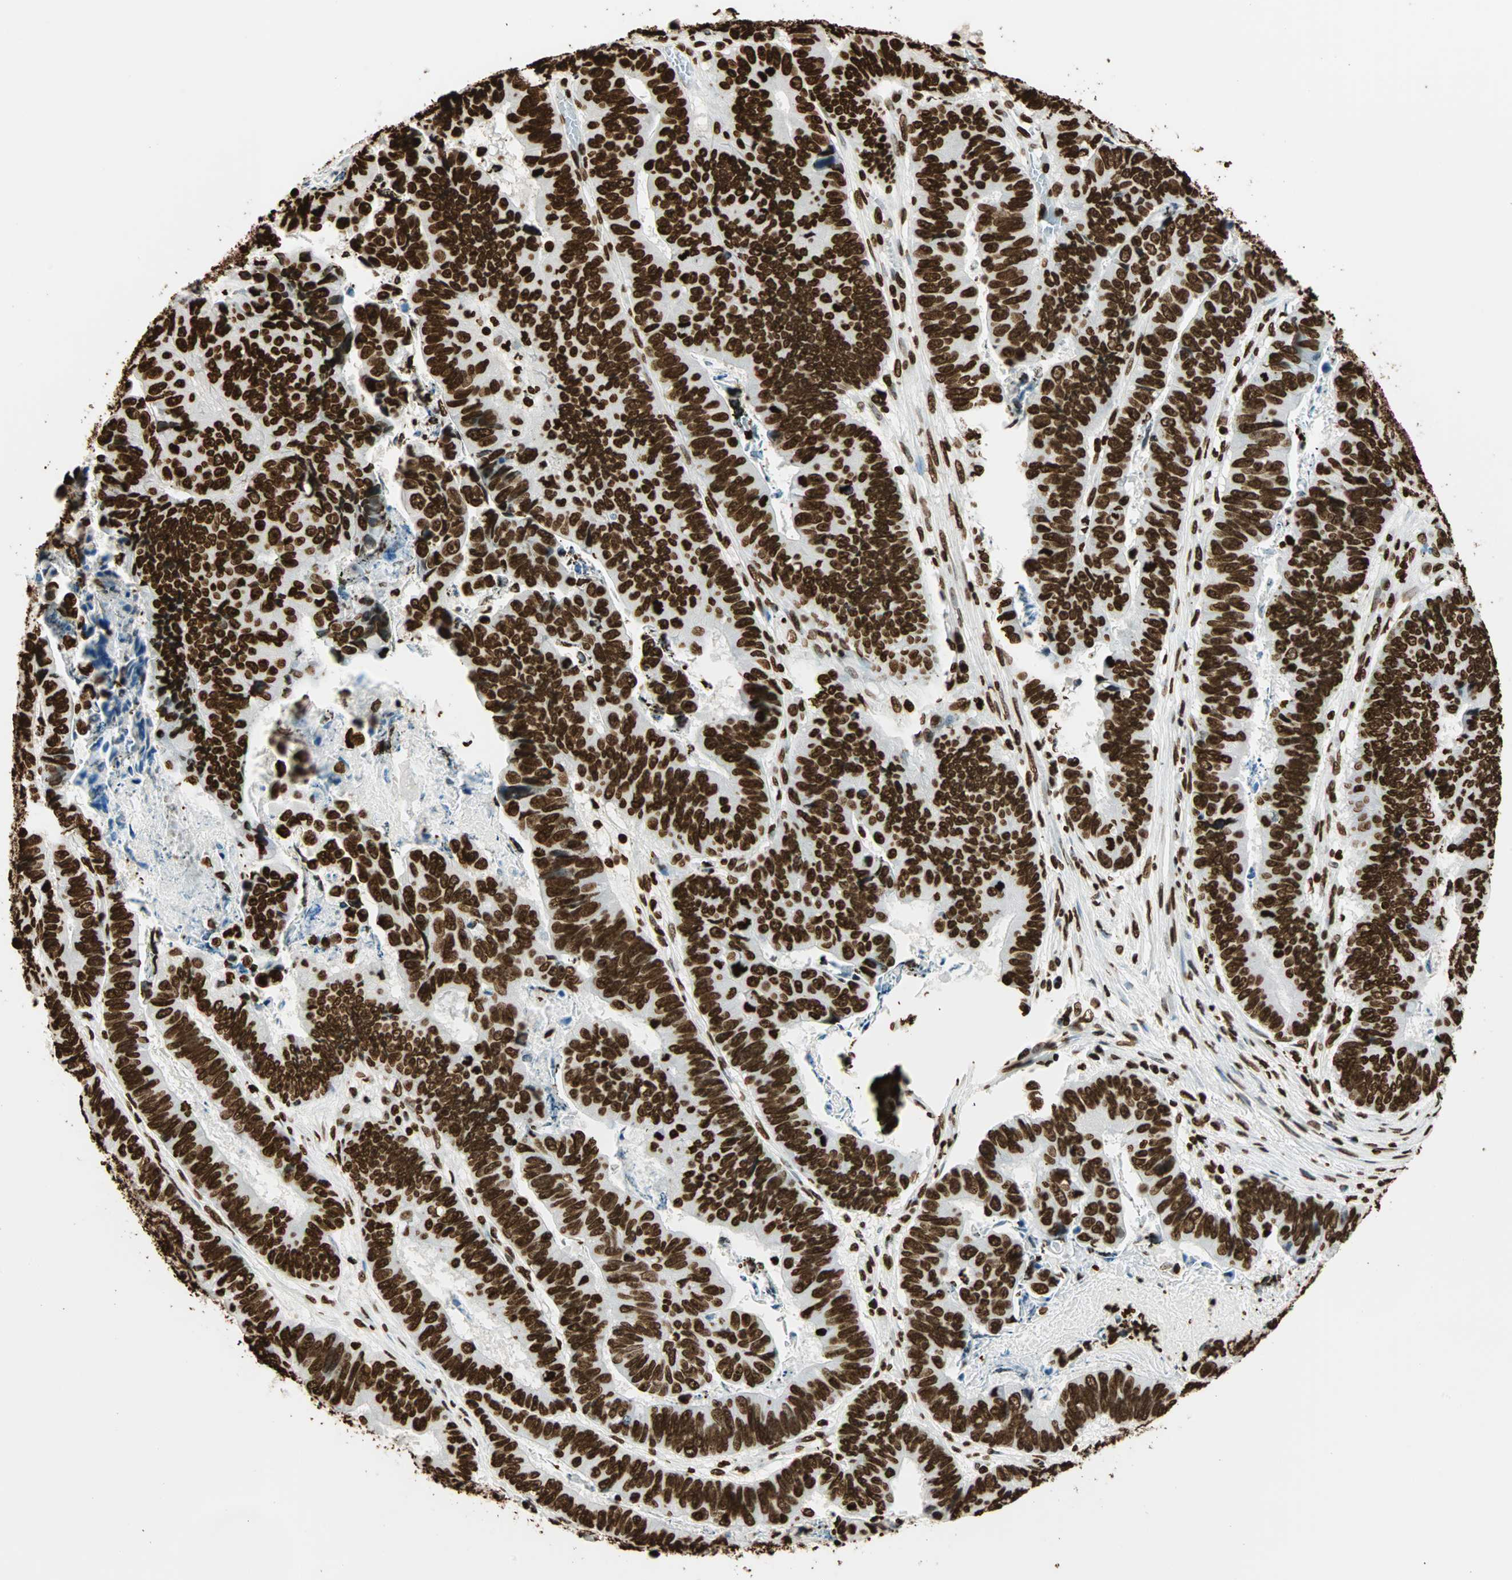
{"staining": {"intensity": "strong", "quantity": ">75%", "location": "nuclear"}, "tissue": "stomach cancer", "cell_type": "Tumor cells", "image_type": "cancer", "snomed": [{"axis": "morphology", "description": "Adenocarcinoma, NOS"}, {"axis": "topography", "description": "Stomach, lower"}], "caption": "High-magnification brightfield microscopy of stomach cancer (adenocarcinoma) stained with DAB (3,3'-diaminobenzidine) (brown) and counterstained with hematoxylin (blue). tumor cells exhibit strong nuclear positivity is seen in approximately>75% of cells.", "gene": "GLI2", "patient": {"sex": "male", "age": 77}}